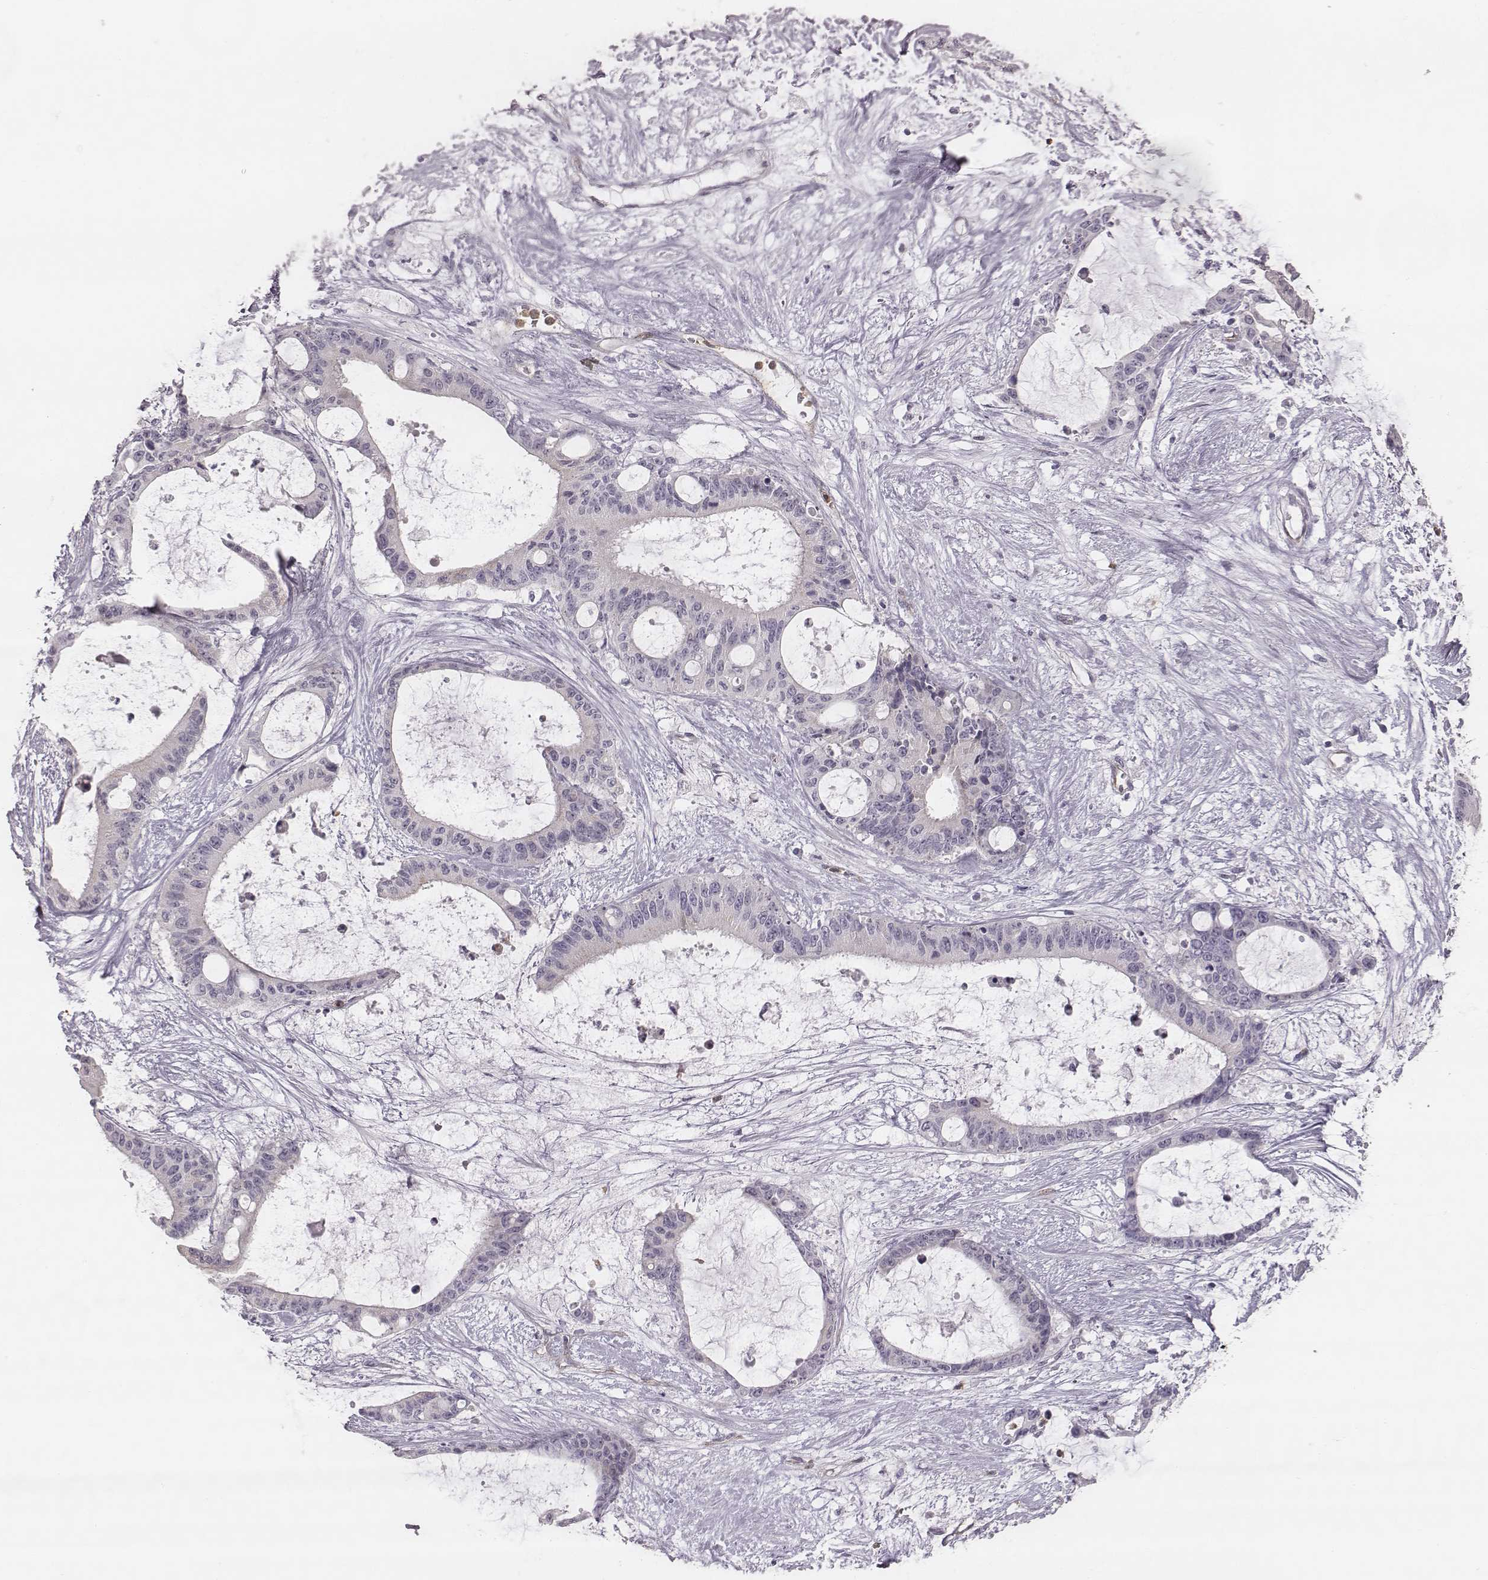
{"staining": {"intensity": "negative", "quantity": "none", "location": "none"}, "tissue": "liver cancer", "cell_type": "Tumor cells", "image_type": "cancer", "snomed": [{"axis": "morphology", "description": "Normal tissue, NOS"}, {"axis": "morphology", "description": "Cholangiocarcinoma"}, {"axis": "topography", "description": "Liver"}, {"axis": "topography", "description": "Peripheral nerve tissue"}], "caption": "Liver cancer (cholangiocarcinoma) was stained to show a protein in brown. There is no significant positivity in tumor cells.", "gene": "KCNJ12", "patient": {"sex": "female", "age": 73}}